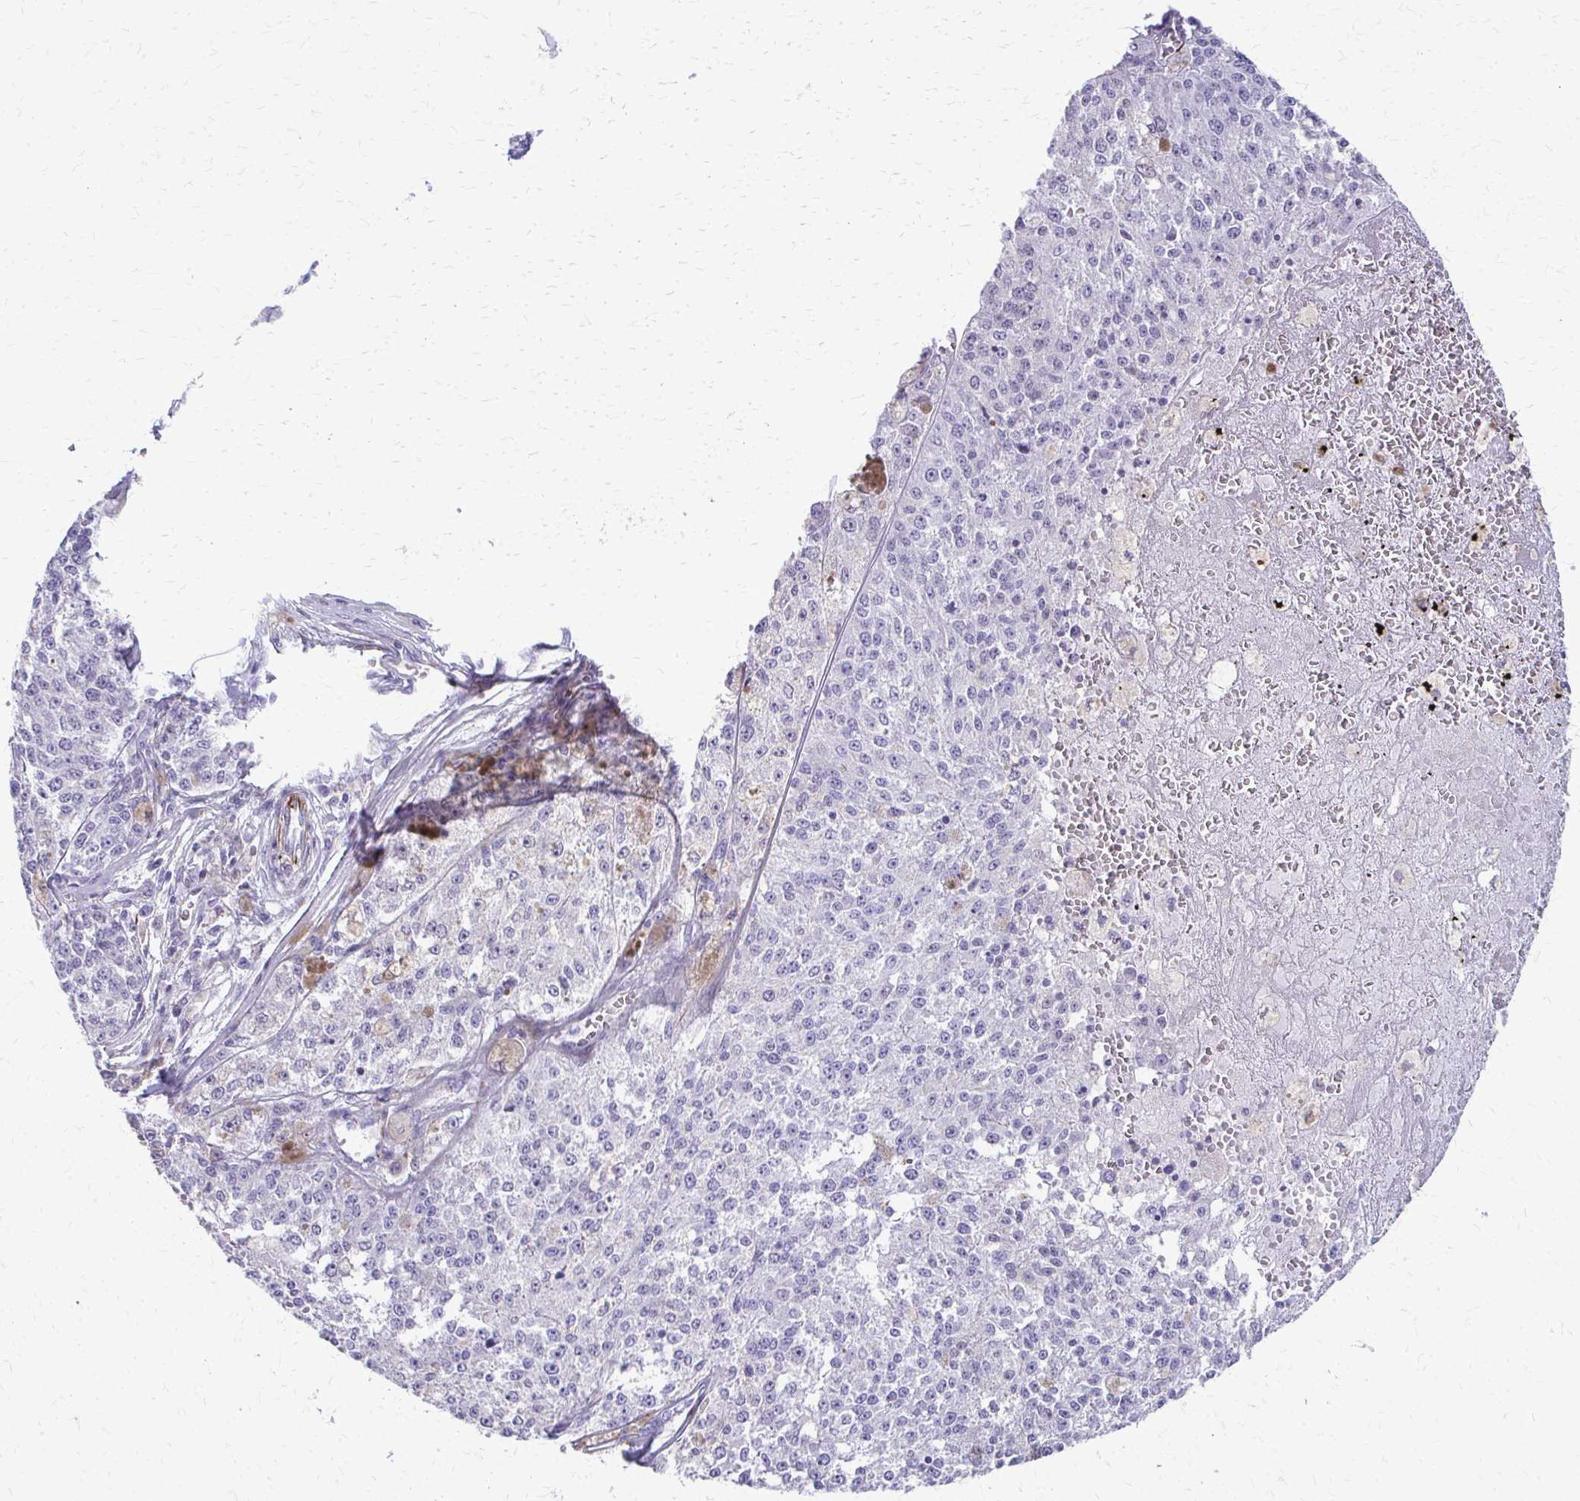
{"staining": {"intensity": "negative", "quantity": "none", "location": "none"}, "tissue": "melanoma", "cell_type": "Tumor cells", "image_type": "cancer", "snomed": [{"axis": "morphology", "description": "Malignant melanoma, Metastatic site"}, {"axis": "topography", "description": "Lymph node"}], "caption": "High magnification brightfield microscopy of malignant melanoma (metastatic site) stained with DAB (3,3'-diaminobenzidine) (brown) and counterstained with hematoxylin (blue): tumor cells show no significant positivity. (DAB immunohistochemistry (IHC), high magnification).", "gene": "TRIM6", "patient": {"sex": "female", "age": 64}}